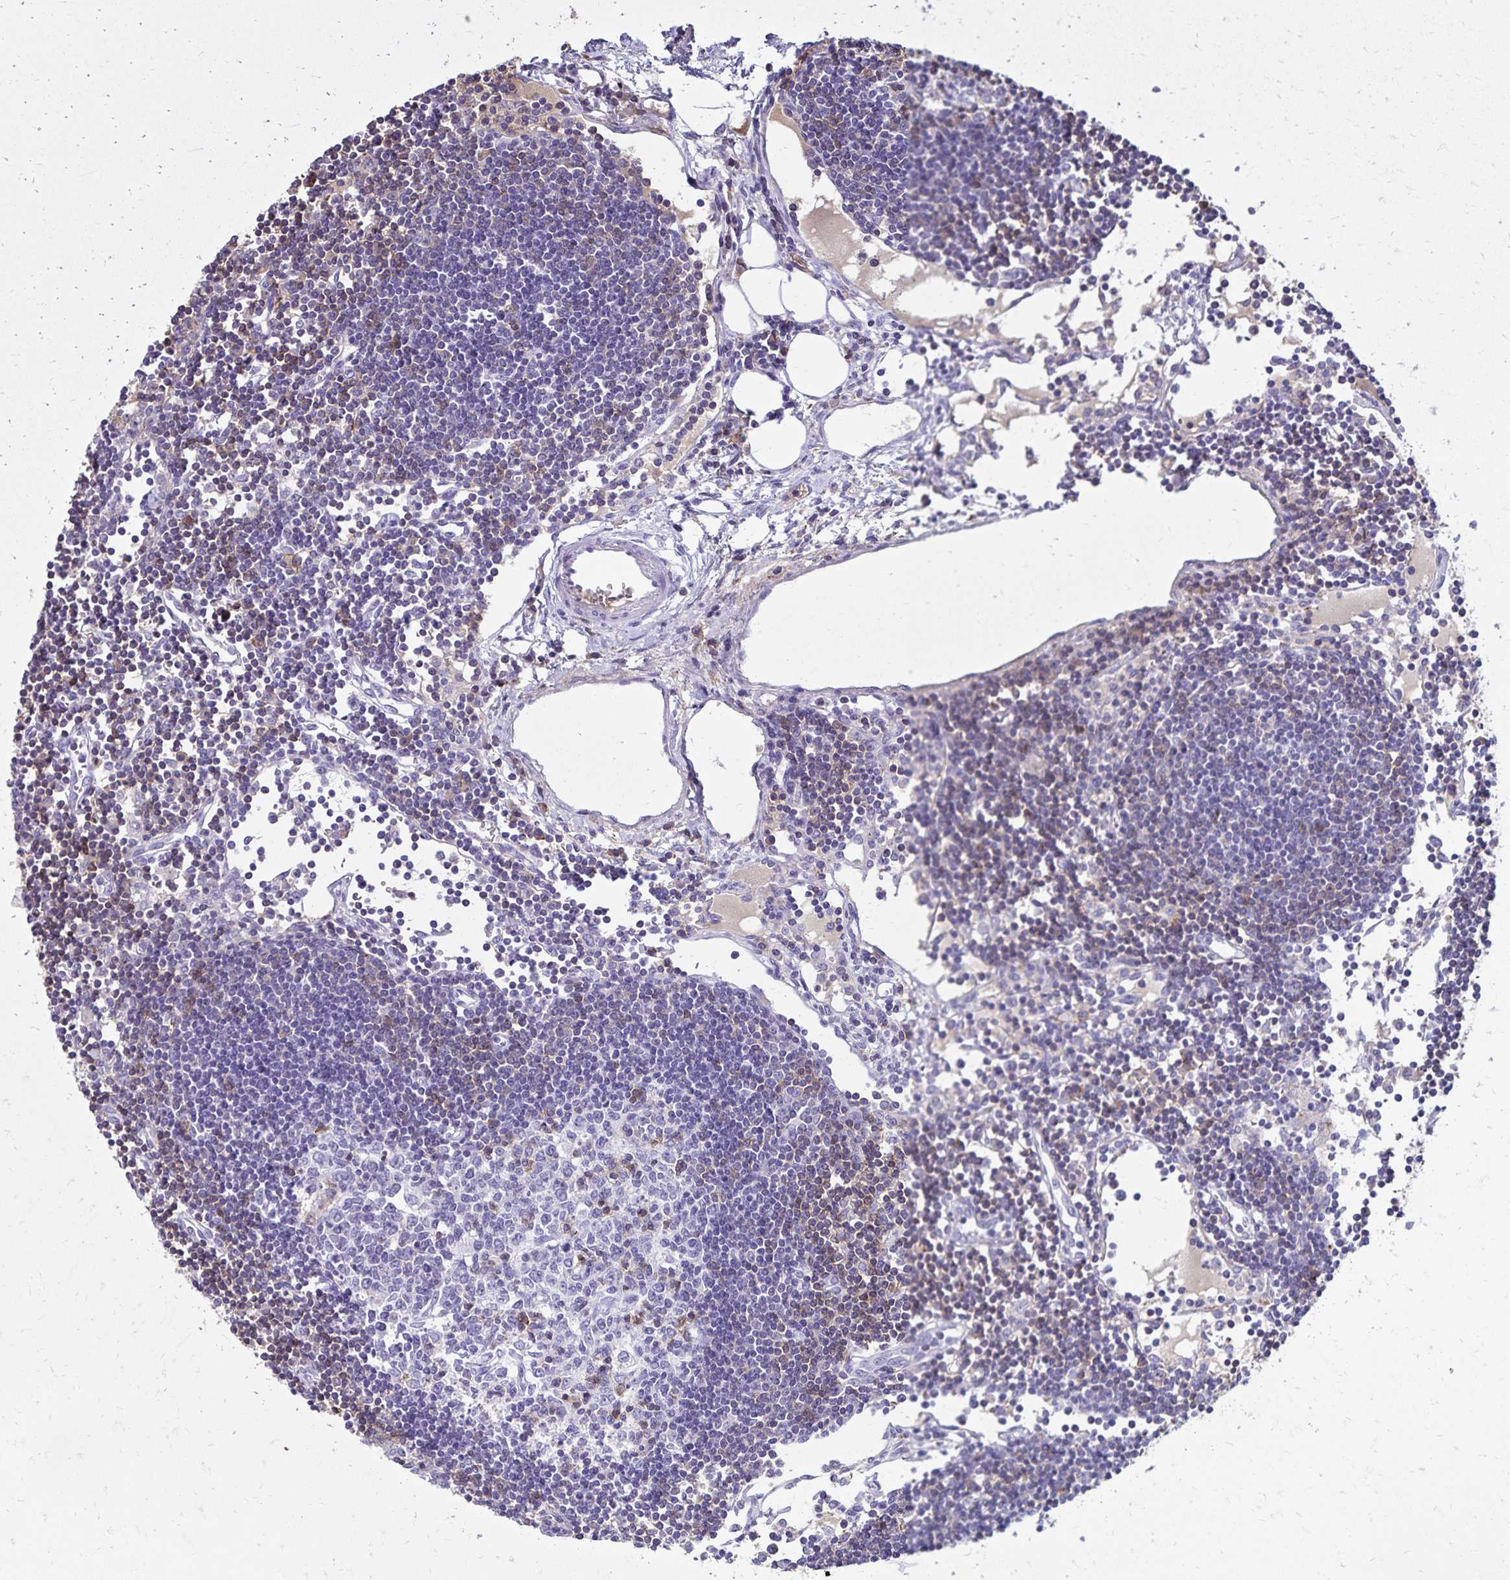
{"staining": {"intensity": "moderate", "quantity": "<25%", "location": "cytoplasmic/membranous"}, "tissue": "lymph node", "cell_type": "Germinal center cells", "image_type": "normal", "snomed": [{"axis": "morphology", "description": "Normal tissue, NOS"}, {"axis": "topography", "description": "Lymph node"}], "caption": "Immunohistochemistry (IHC) micrograph of unremarkable lymph node: human lymph node stained using IHC demonstrates low levels of moderate protein expression localized specifically in the cytoplasmic/membranous of germinal center cells, appearing as a cytoplasmic/membranous brown color.", "gene": "CD27", "patient": {"sex": "female", "age": 65}}